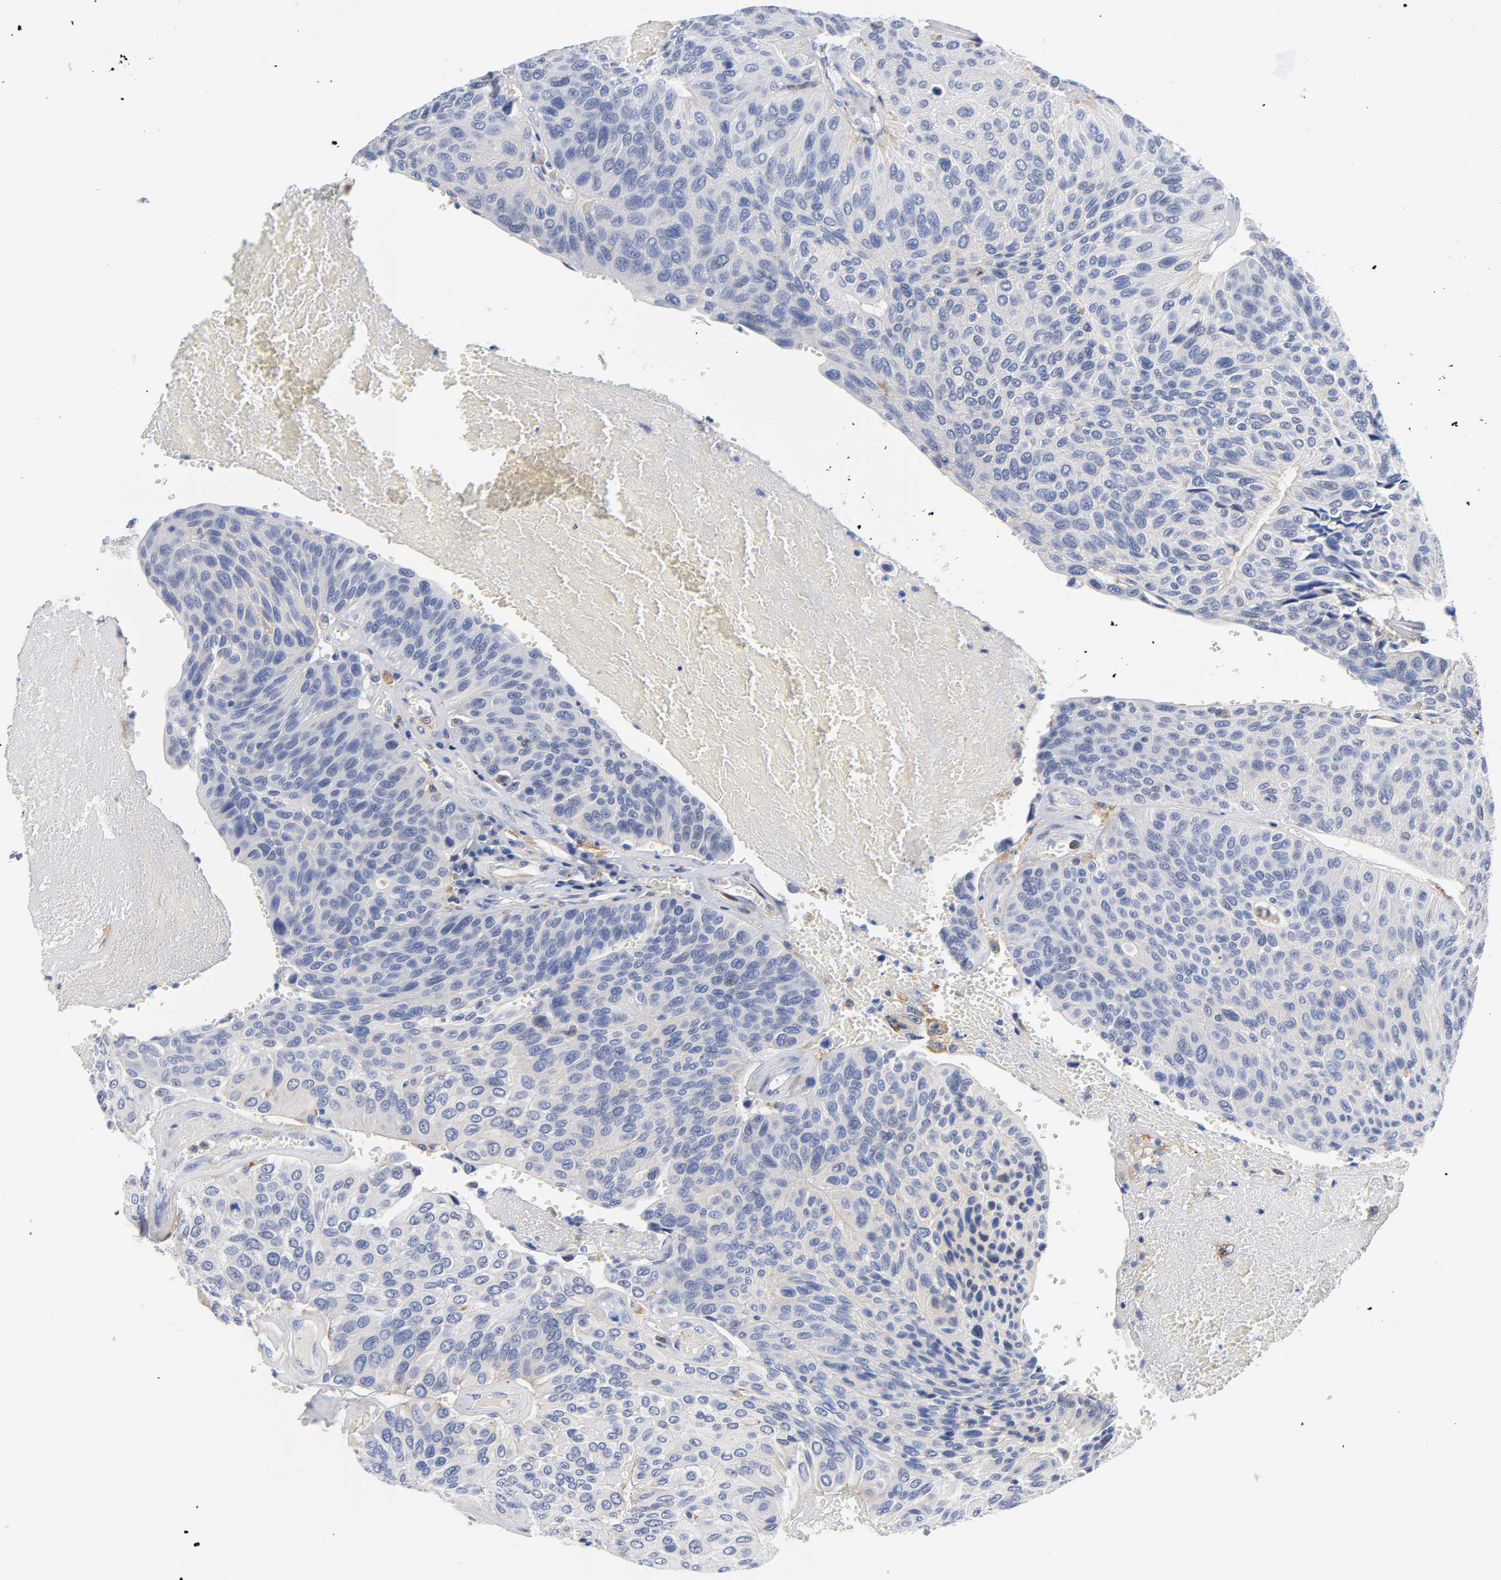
{"staining": {"intensity": "negative", "quantity": "none", "location": "none"}, "tissue": "urothelial cancer", "cell_type": "Tumor cells", "image_type": "cancer", "snomed": [{"axis": "morphology", "description": "Urothelial carcinoma, High grade"}, {"axis": "topography", "description": "Urinary bladder"}], "caption": "Tumor cells show no significant staining in urothelial carcinoma (high-grade).", "gene": "LRP1", "patient": {"sex": "male", "age": 66}}